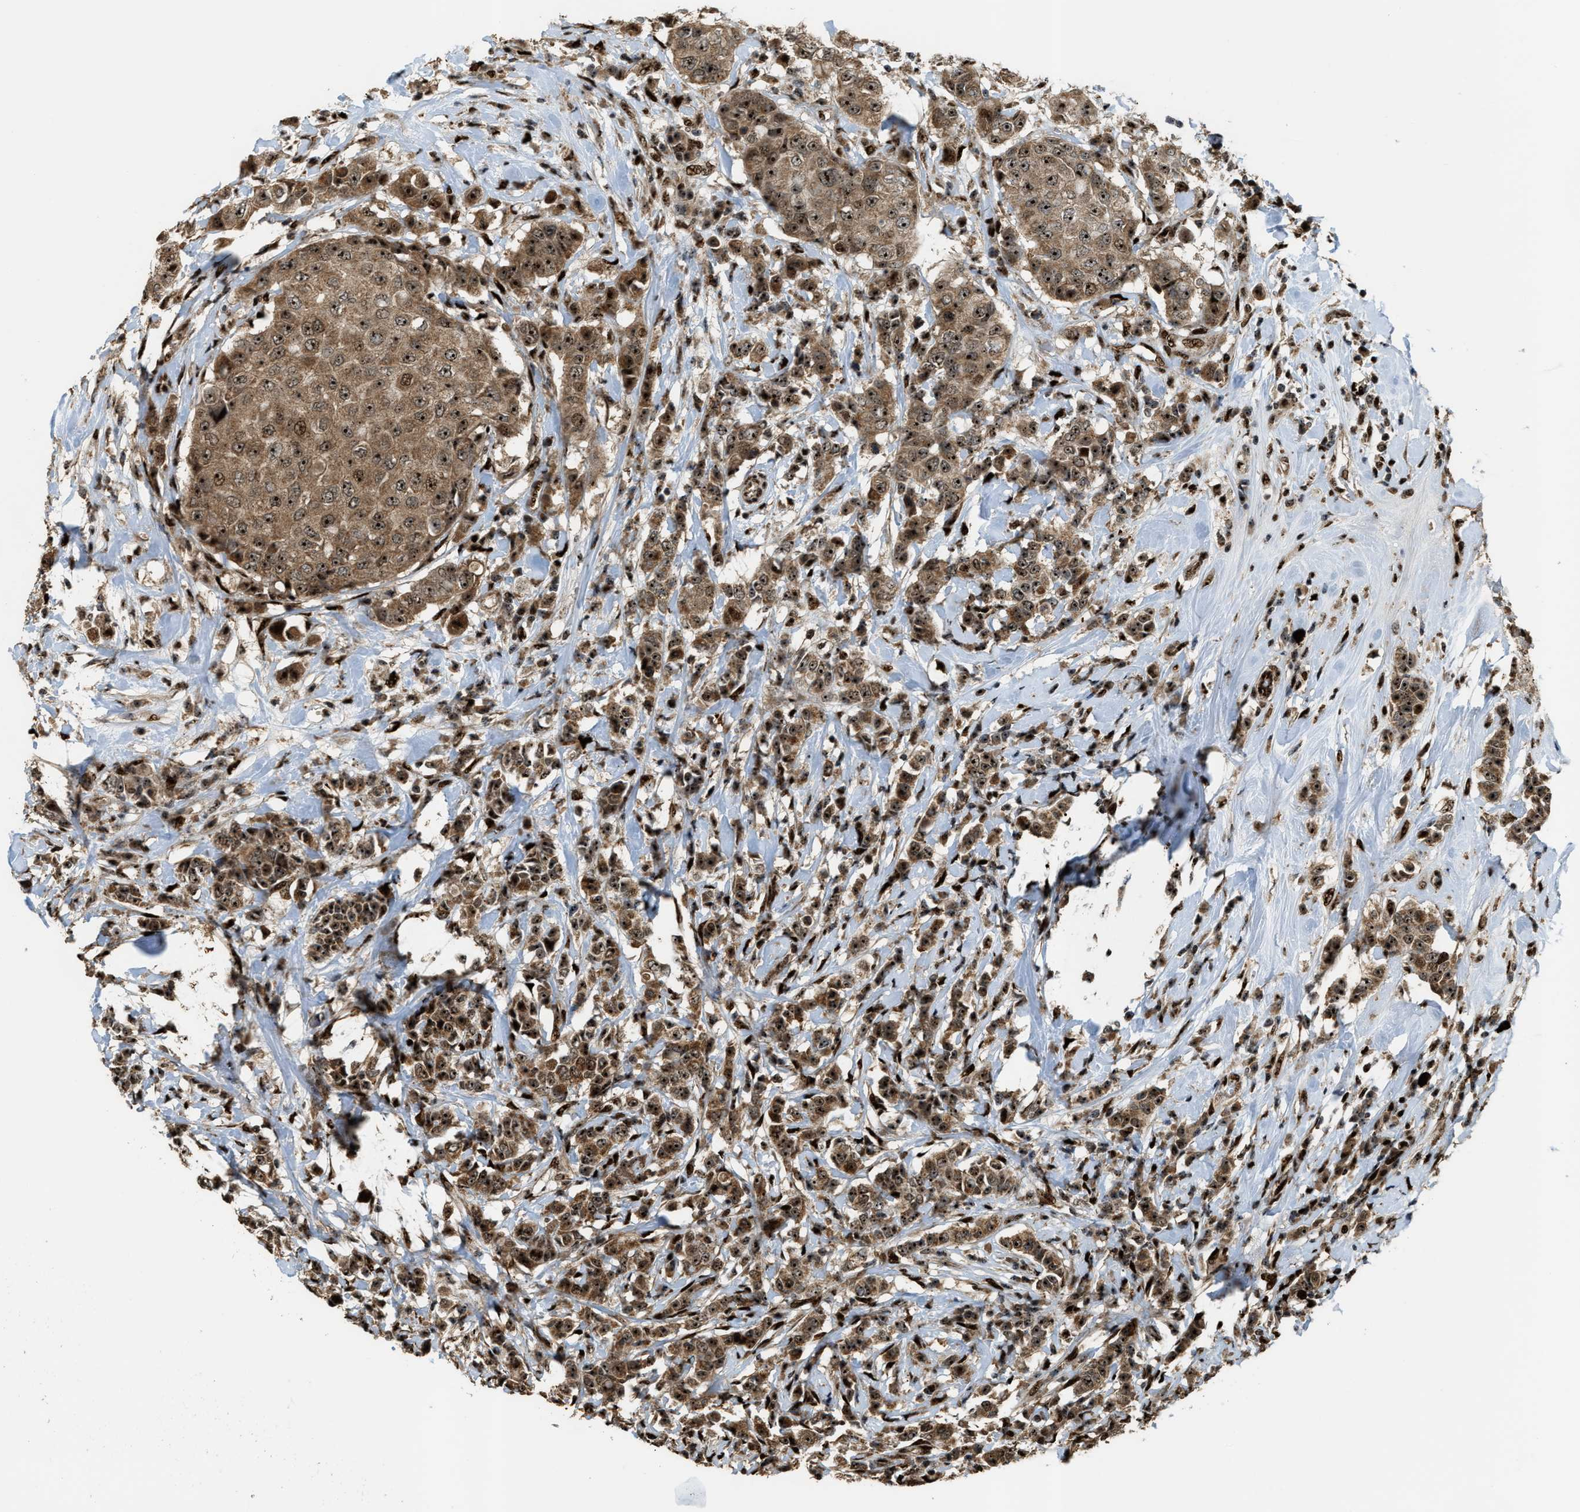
{"staining": {"intensity": "strong", "quantity": ">75%", "location": "cytoplasmic/membranous,nuclear"}, "tissue": "breast cancer", "cell_type": "Tumor cells", "image_type": "cancer", "snomed": [{"axis": "morphology", "description": "Duct carcinoma"}, {"axis": "topography", "description": "Breast"}], "caption": "The photomicrograph displays a brown stain indicating the presence of a protein in the cytoplasmic/membranous and nuclear of tumor cells in breast intraductal carcinoma. (DAB = brown stain, brightfield microscopy at high magnification).", "gene": "ZNF687", "patient": {"sex": "female", "age": 27}}